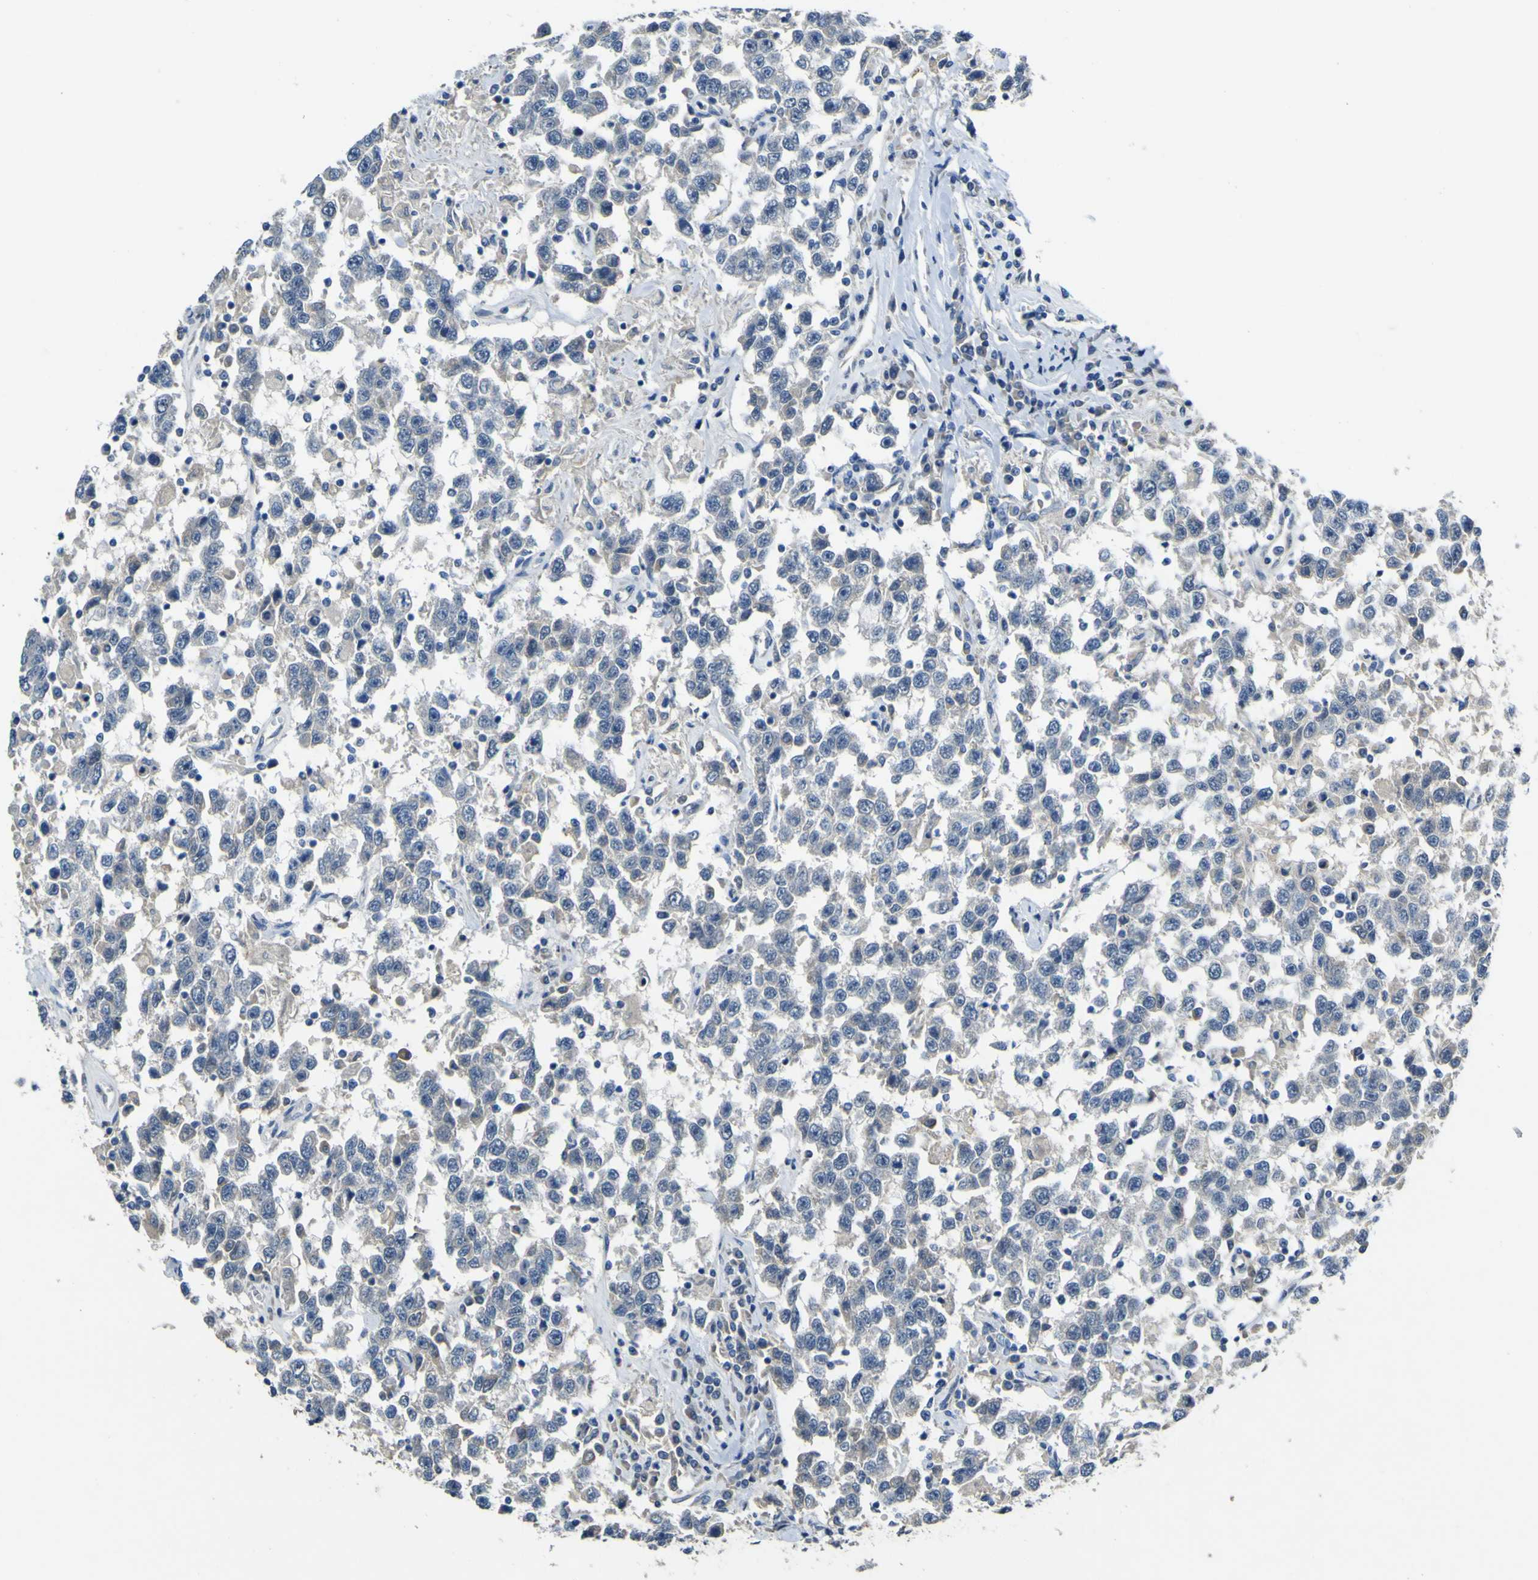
{"staining": {"intensity": "negative", "quantity": "none", "location": "none"}, "tissue": "testis cancer", "cell_type": "Tumor cells", "image_type": "cancer", "snomed": [{"axis": "morphology", "description": "Seminoma, NOS"}, {"axis": "topography", "description": "Testis"}], "caption": "There is no significant expression in tumor cells of testis seminoma. The staining was performed using DAB to visualize the protein expression in brown, while the nuclei were stained in blue with hematoxylin (Magnification: 20x).", "gene": "LDLR", "patient": {"sex": "male", "age": 41}}